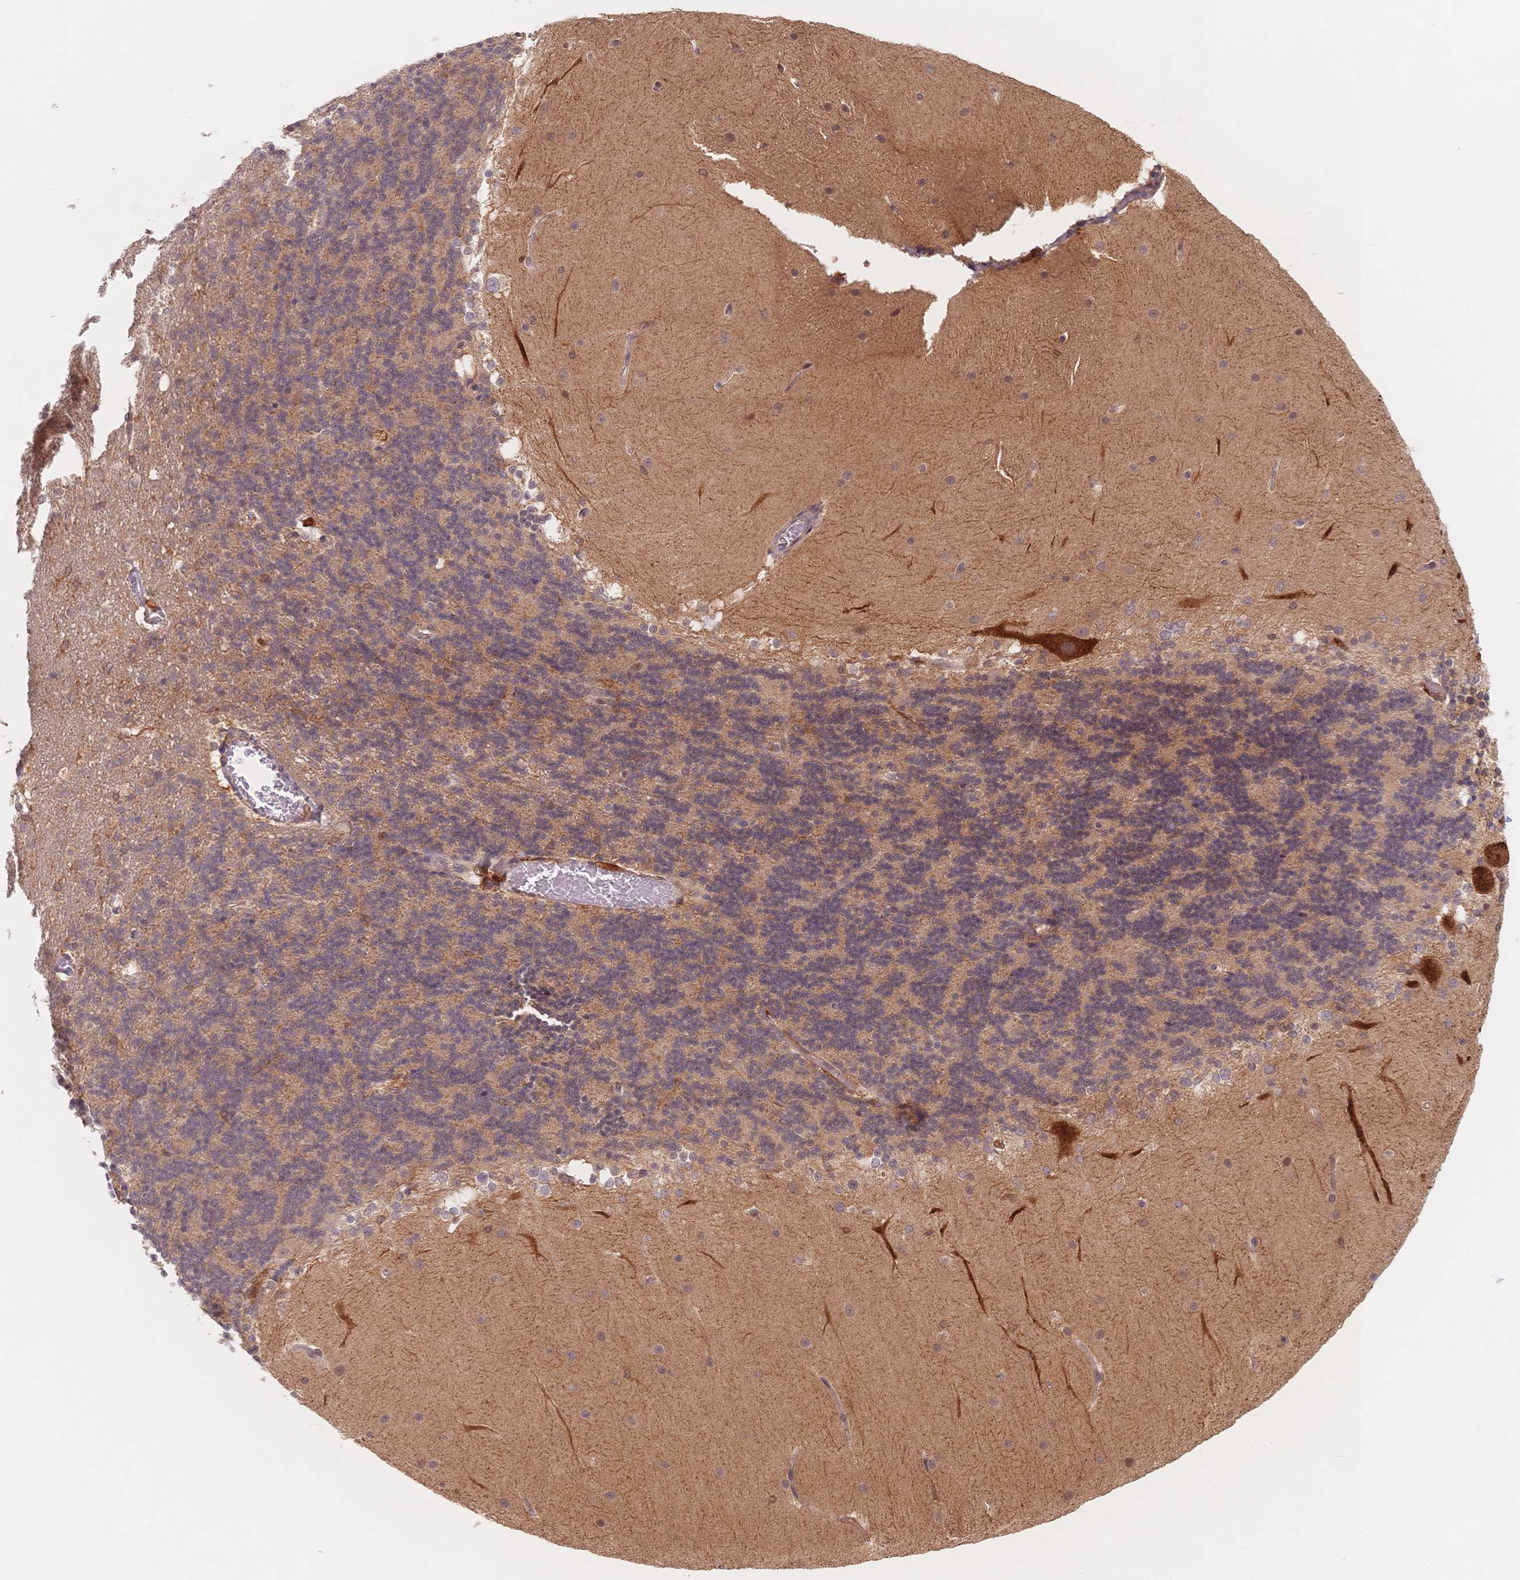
{"staining": {"intensity": "weak", "quantity": "<25%", "location": "cytoplasmic/membranous"}, "tissue": "cerebellum", "cell_type": "Cells in granular layer", "image_type": "normal", "snomed": [{"axis": "morphology", "description": "Normal tissue, NOS"}, {"axis": "topography", "description": "Cerebellum"}], "caption": "Cells in granular layer show no significant protein staining in benign cerebellum.", "gene": "C12orf75", "patient": {"sex": "female", "age": 19}}